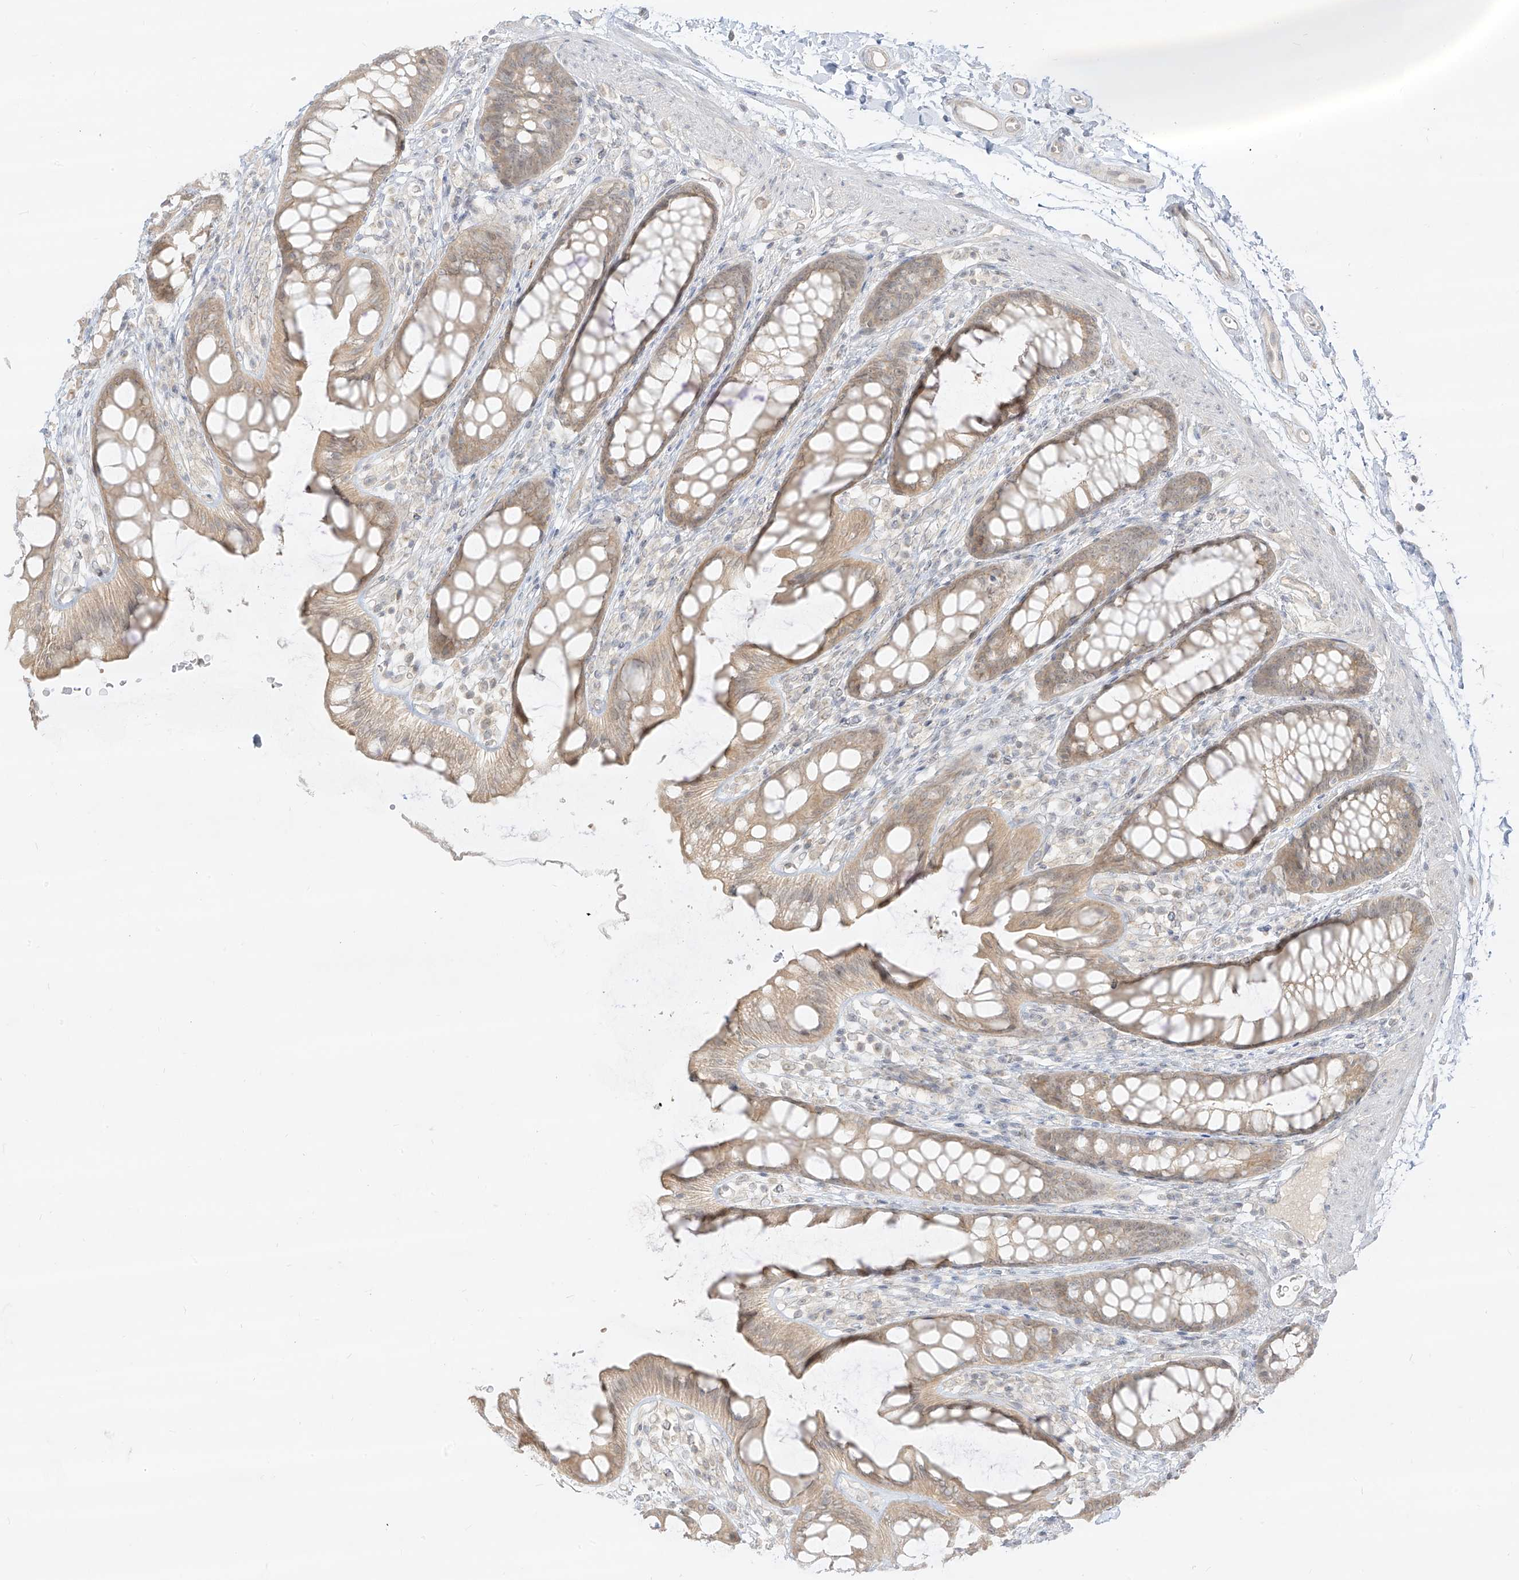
{"staining": {"intensity": "weak", "quantity": "25%-75%", "location": "cytoplasmic/membranous"}, "tissue": "rectum", "cell_type": "Glandular cells", "image_type": "normal", "snomed": [{"axis": "morphology", "description": "Normal tissue, NOS"}, {"axis": "topography", "description": "Rectum"}], "caption": "Rectum stained for a protein exhibits weak cytoplasmic/membranous positivity in glandular cells.", "gene": "LIPT1", "patient": {"sex": "female", "age": 65}}